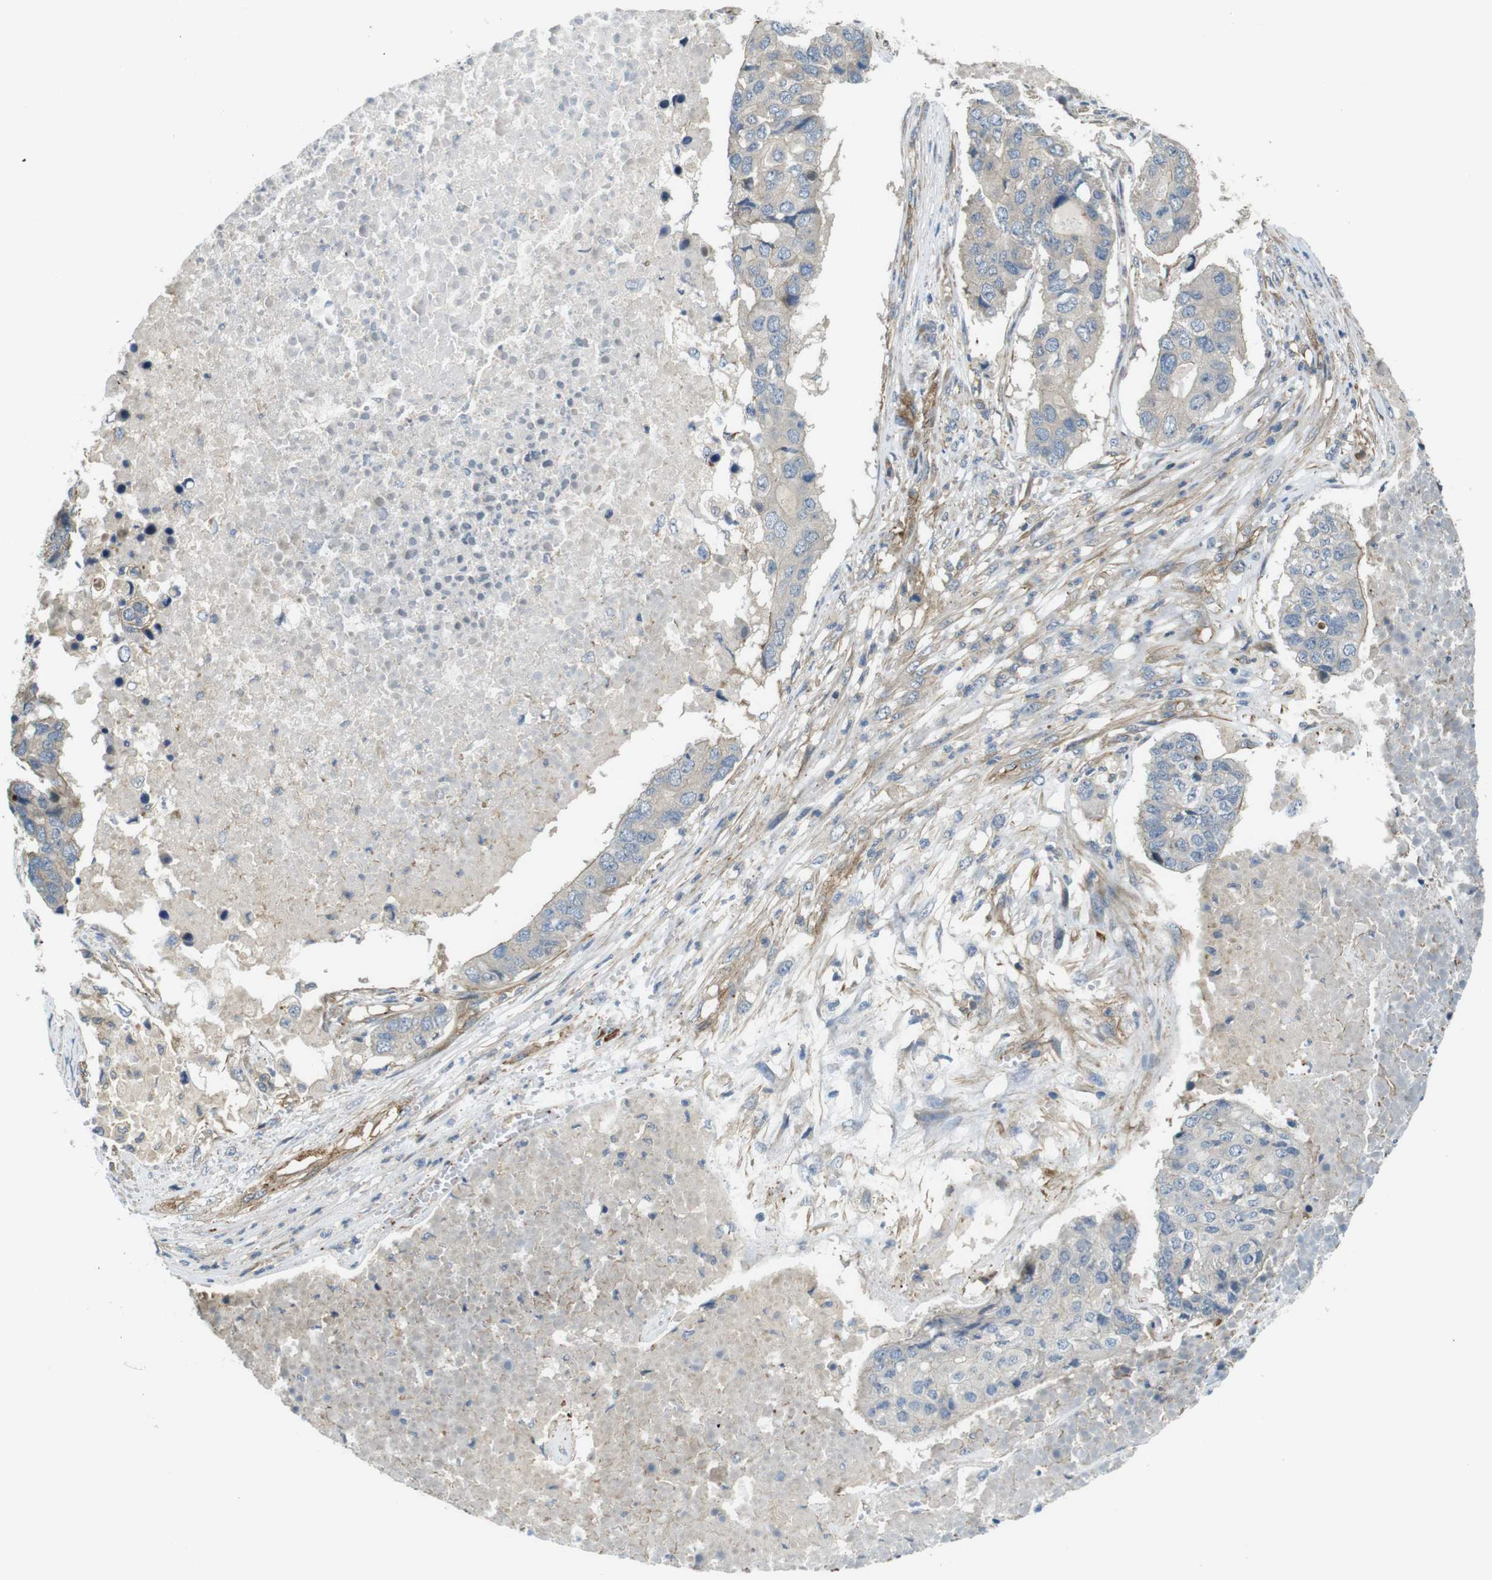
{"staining": {"intensity": "weak", "quantity": "<25%", "location": "cytoplasmic/membranous"}, "tissue": "pancreatic cancer", "cell_type": "Tumor cells", "image_type": "cancer", "snomed": [{"axis": "morphology", "description": "Adenocarcinoma, NOS"}, {"axis": "topography", "description": "Pancreas"}], "caption": "Immunohistochemical staining of pancreatic cancer displays no significant staining in tumor cells.", "gene": "TSC1", "patient": {"sex": "male", "age": 50}}